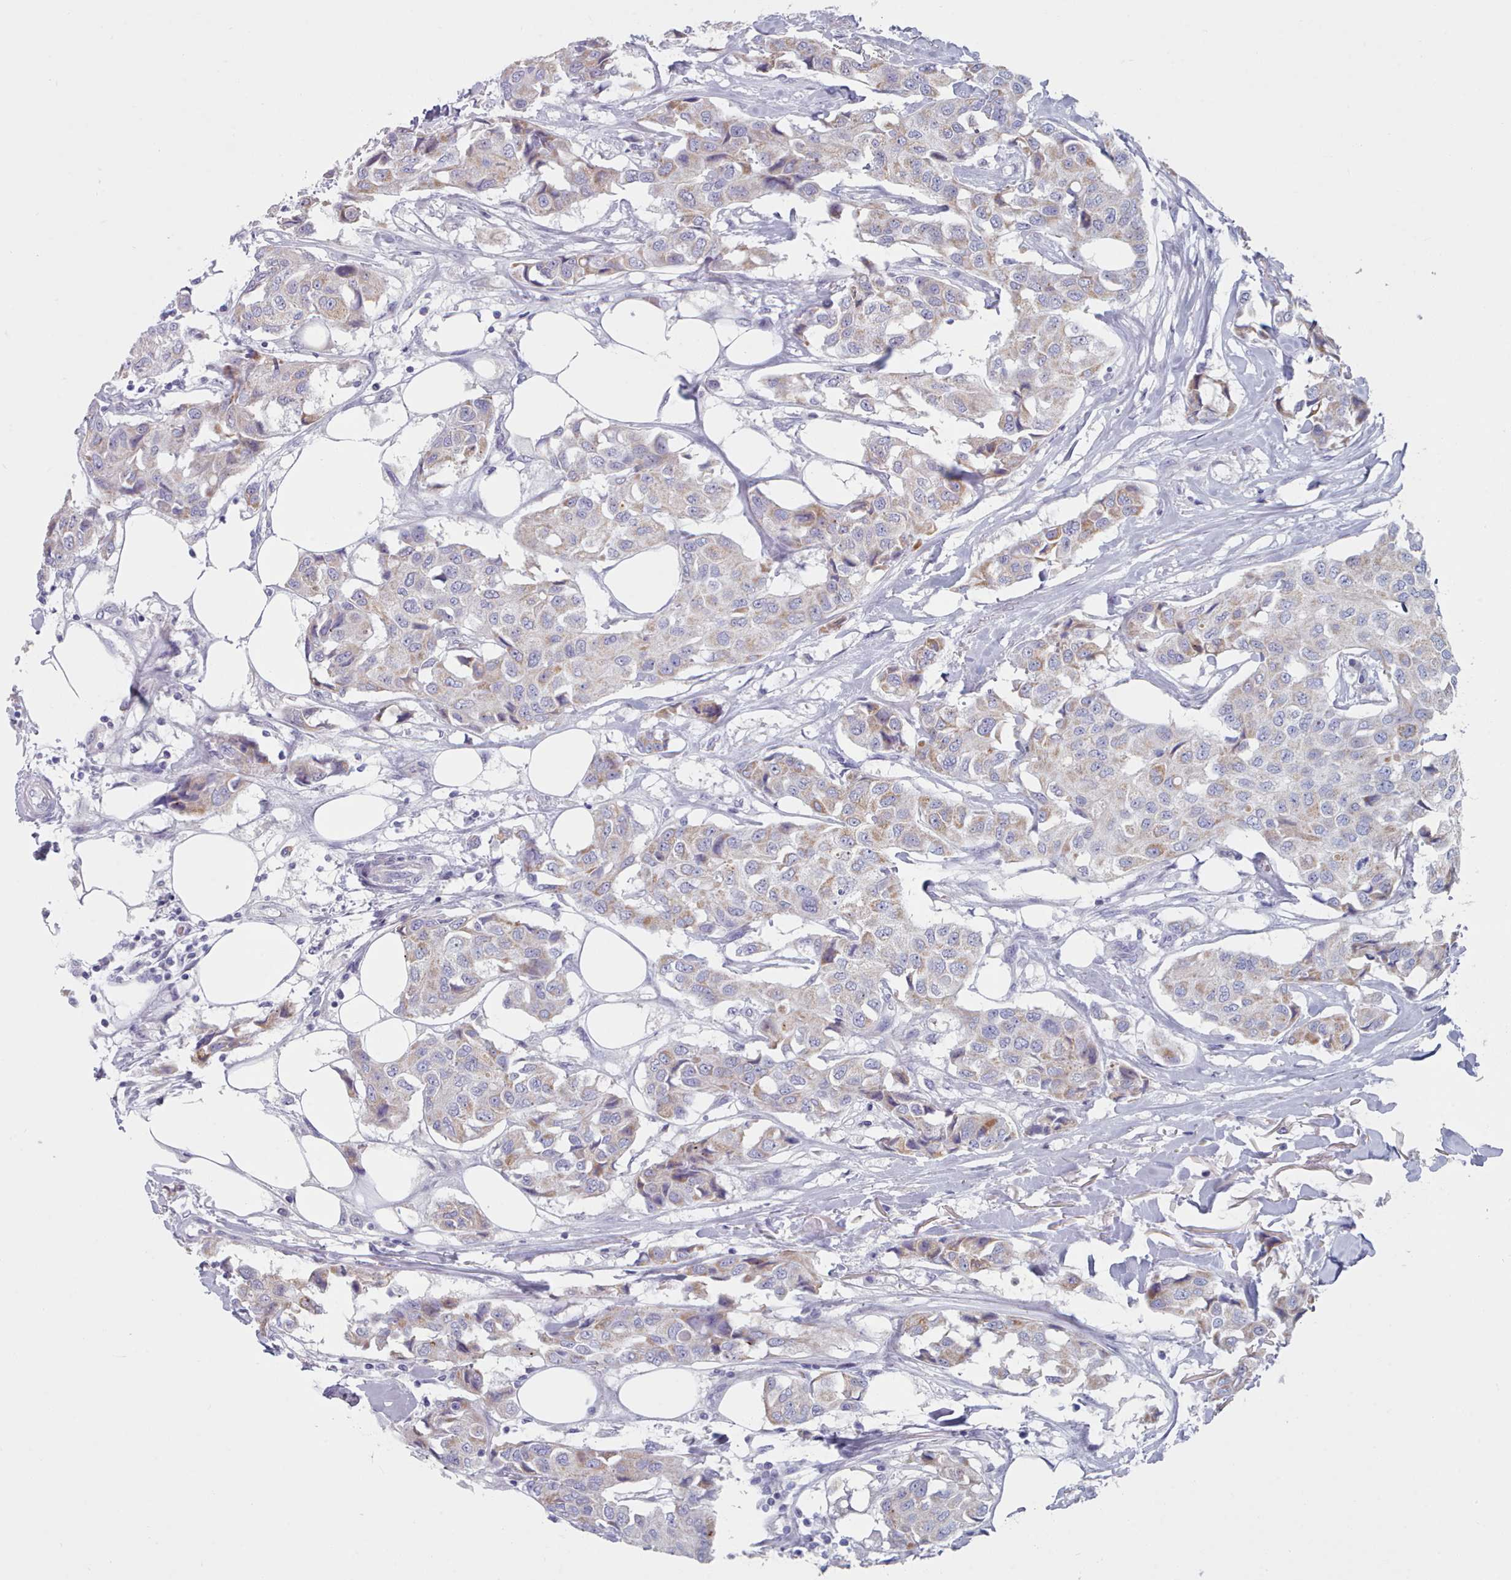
{"staining": {"intensity": "weak", "quantity": "<25%", "location": "cytoplasmic/membranous"}, "tissue": "breast cancer", "cell_type": "Tumor cells", "image_type": "cancer", "snomed": [{"axis": "morphology", "description": "Duct carcinoma"}, {"axis": "topography", "description": "Breast"}], "caption": "A micrograph of breast cancer (intraductal carcinoma) stained for a protein displays no brown staining in tumor cells.", "gene": "HAO1", "patient": {"sex": "female", "age": 80}}